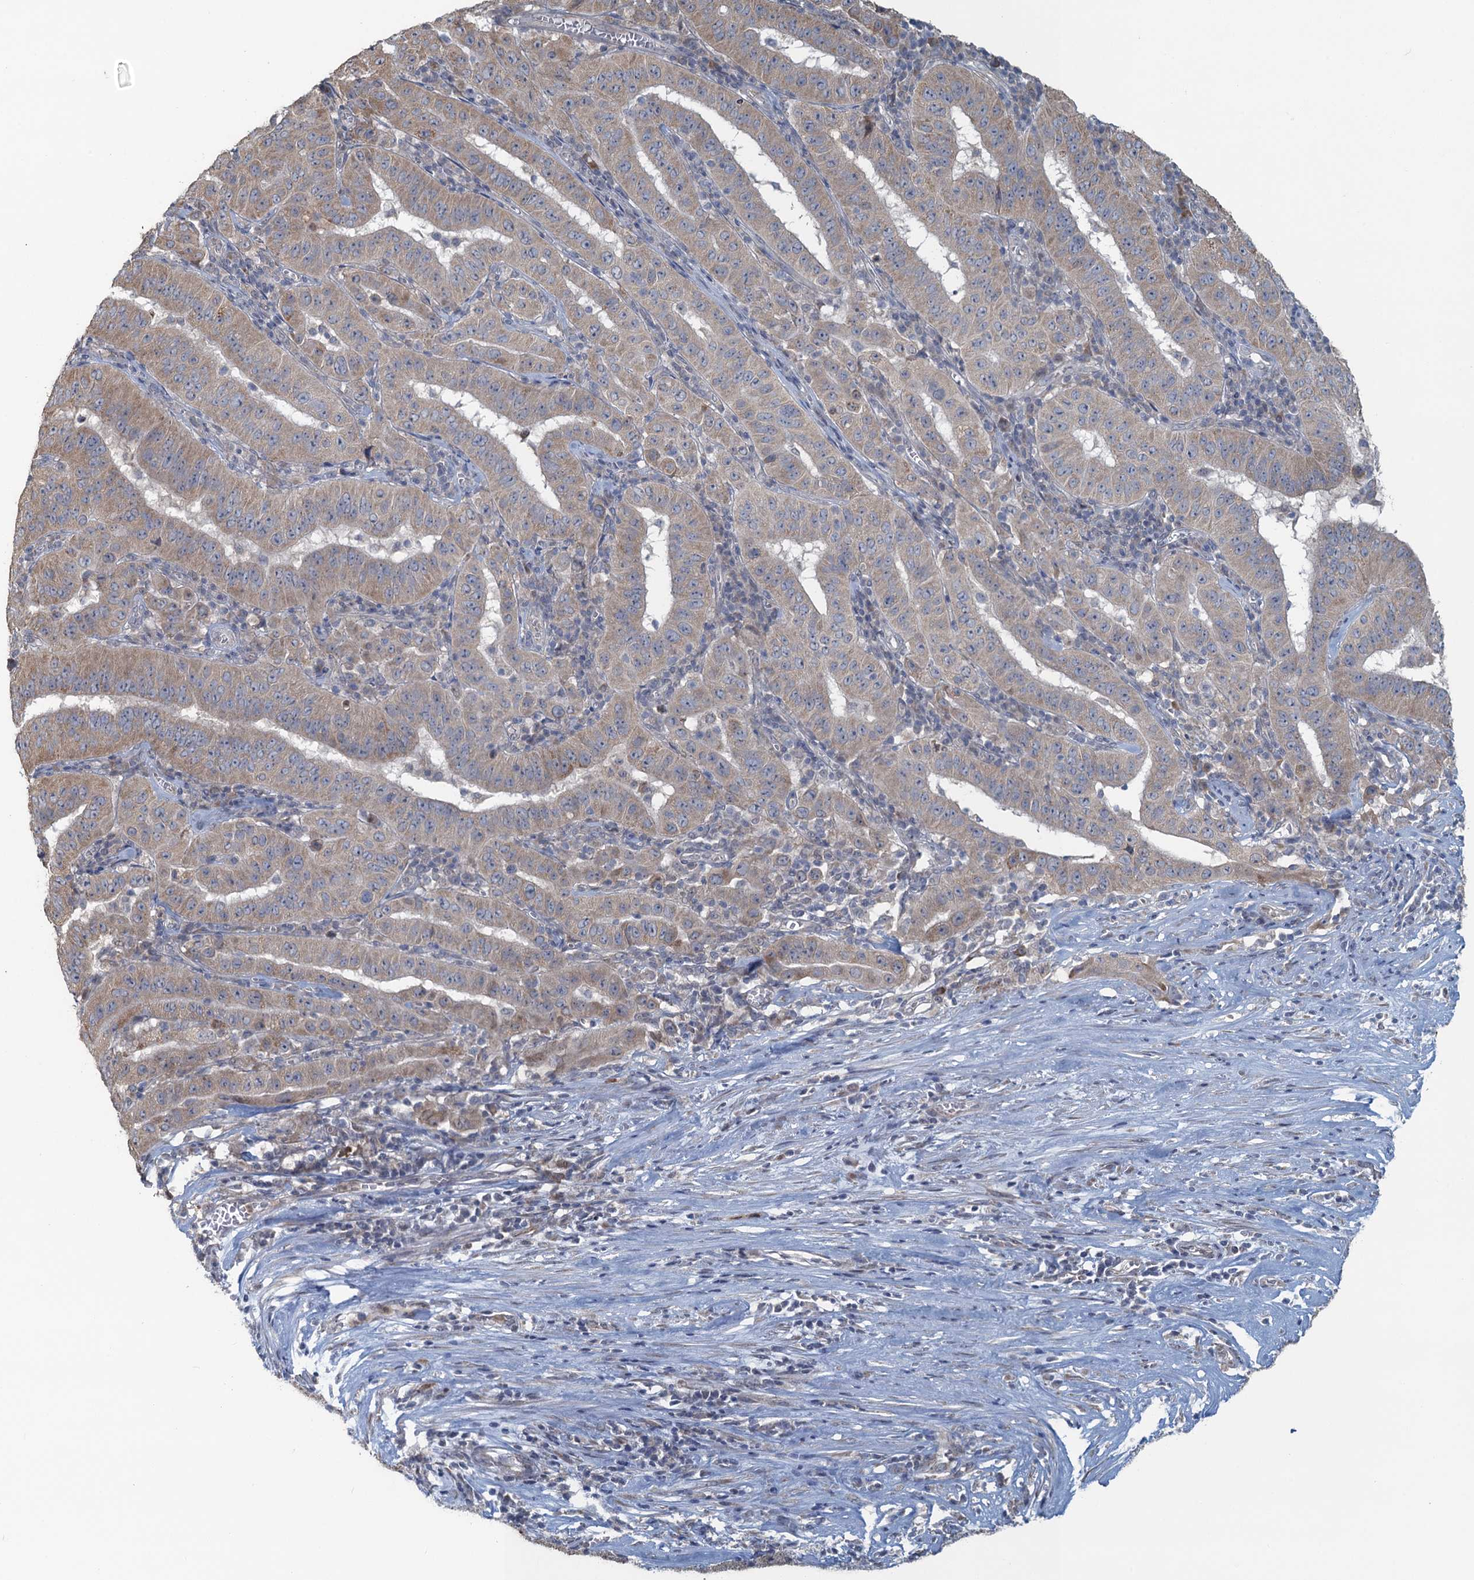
{"staining": {"intensity": "weak", "quantity": "25%-75%", "location": "cytoplasmic/membranous"}, "tissue": "pancreatic cancer", "cell_type": "Tumor cells", "image_type": "cancer", "snomed": [{"axis": "morphology", "description": "Adenocarcinoma, NOS"}, {"axis": "topography", "description": "Pancreas"}], "caption": "Pancreatic cancer tissue exhibits weak cytoplasmic/membranous positivity in about 25%-75% of tumor cells, visualized by immunohistochemistry.", "gene": "TEX35", "patient": {"sex": "male", "age": 63}}